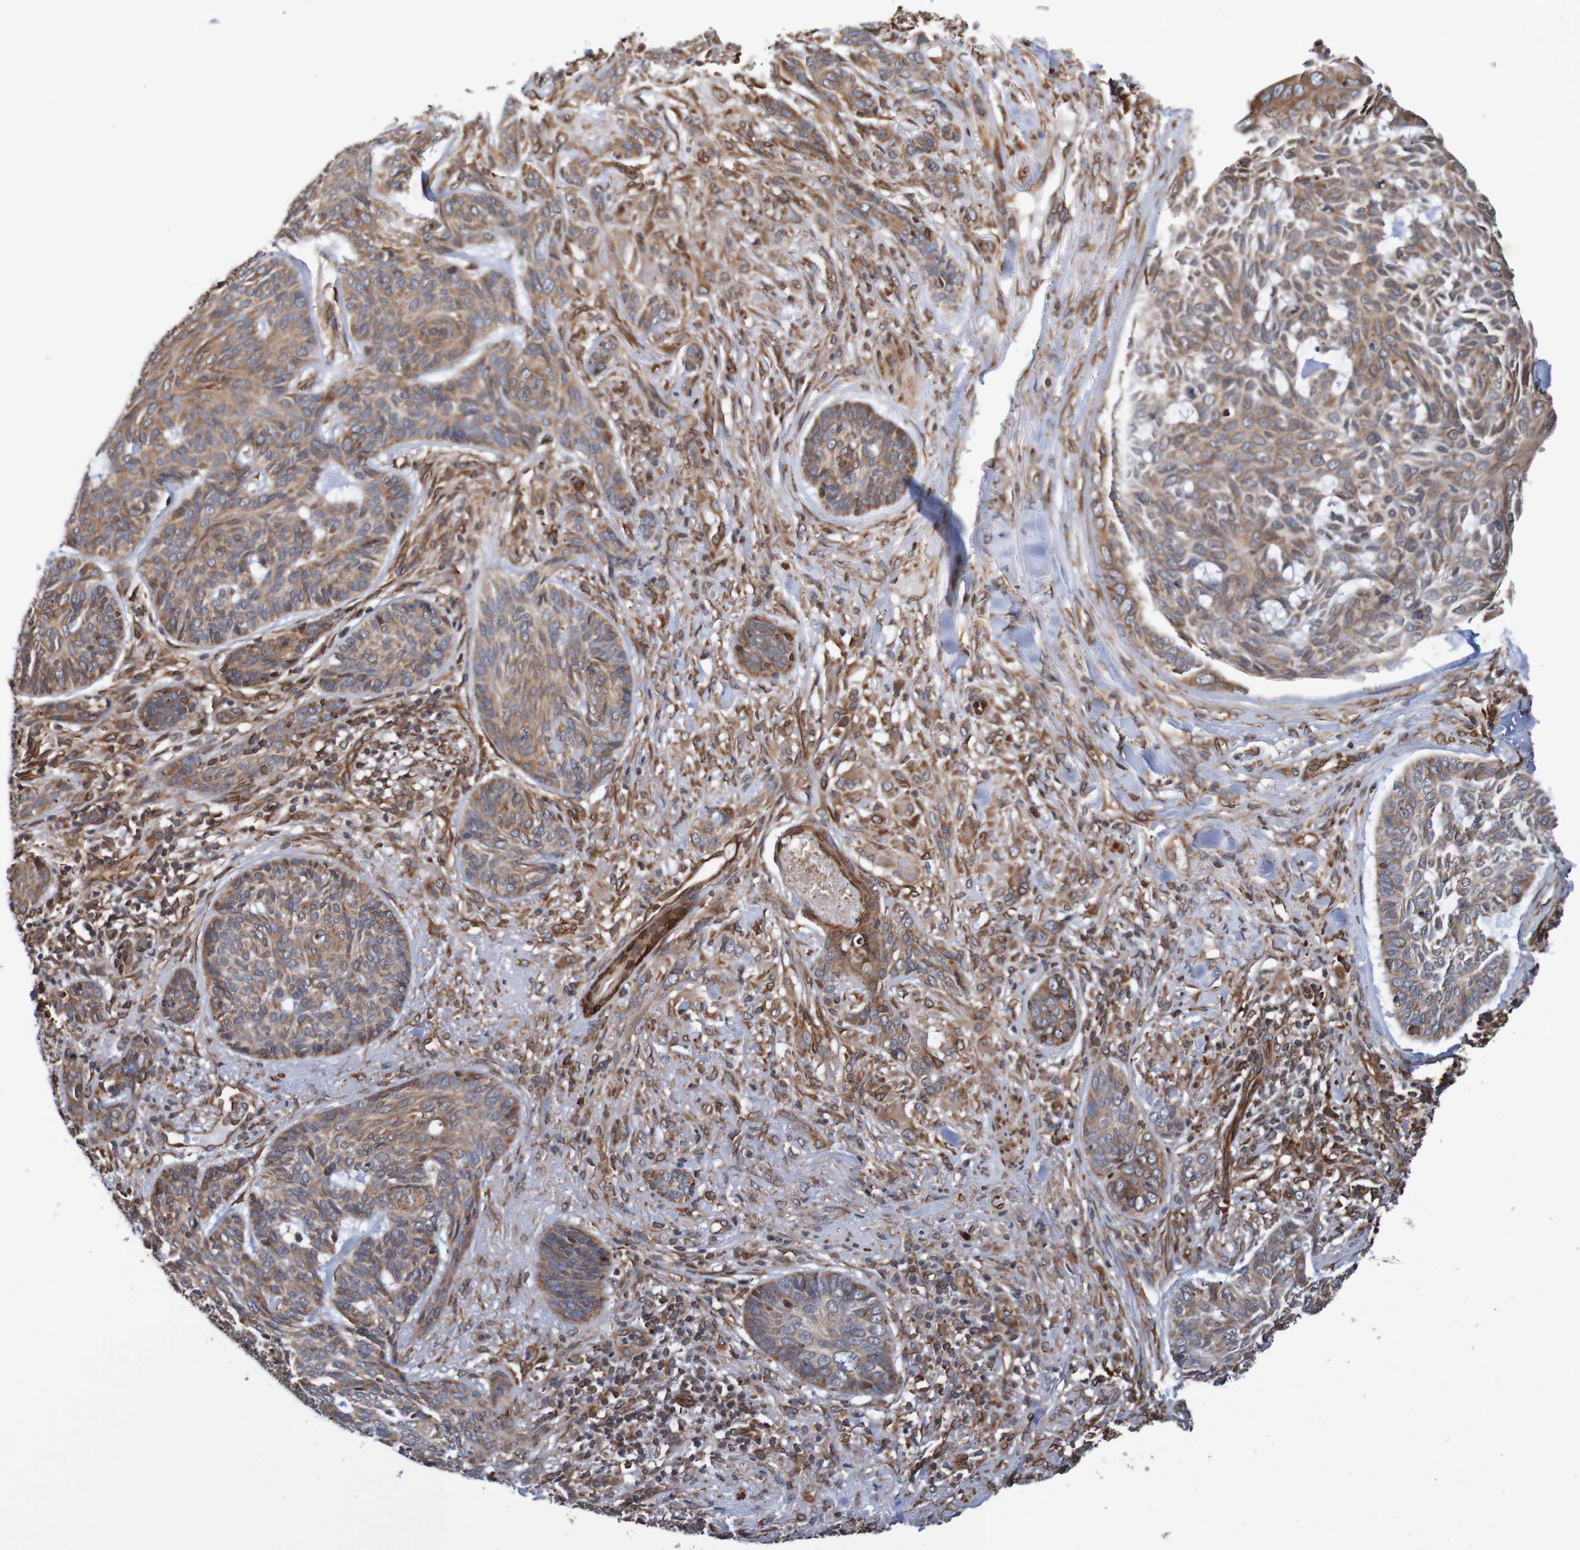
{"staining": {"intensity": "moderate", "quantity": ">75%", "location": "cytoplasmic/membranous"}, "tissue": "skin cancer", "cell_type": "Tumor cells", "image_type": "cancer", "snomed": [{"axis": "morphology", "description": "Basal cell carcinoma"}, {"axis": "topography", "description": "Skin"}], "caption": "Tumor cells demonstrate medium levels of moderate cytoplasmic/membranous staining in approximately >75% of cells in skin cancer.", "gene": "TMEM109", "patient": {"sex": "male", "age": 43}}